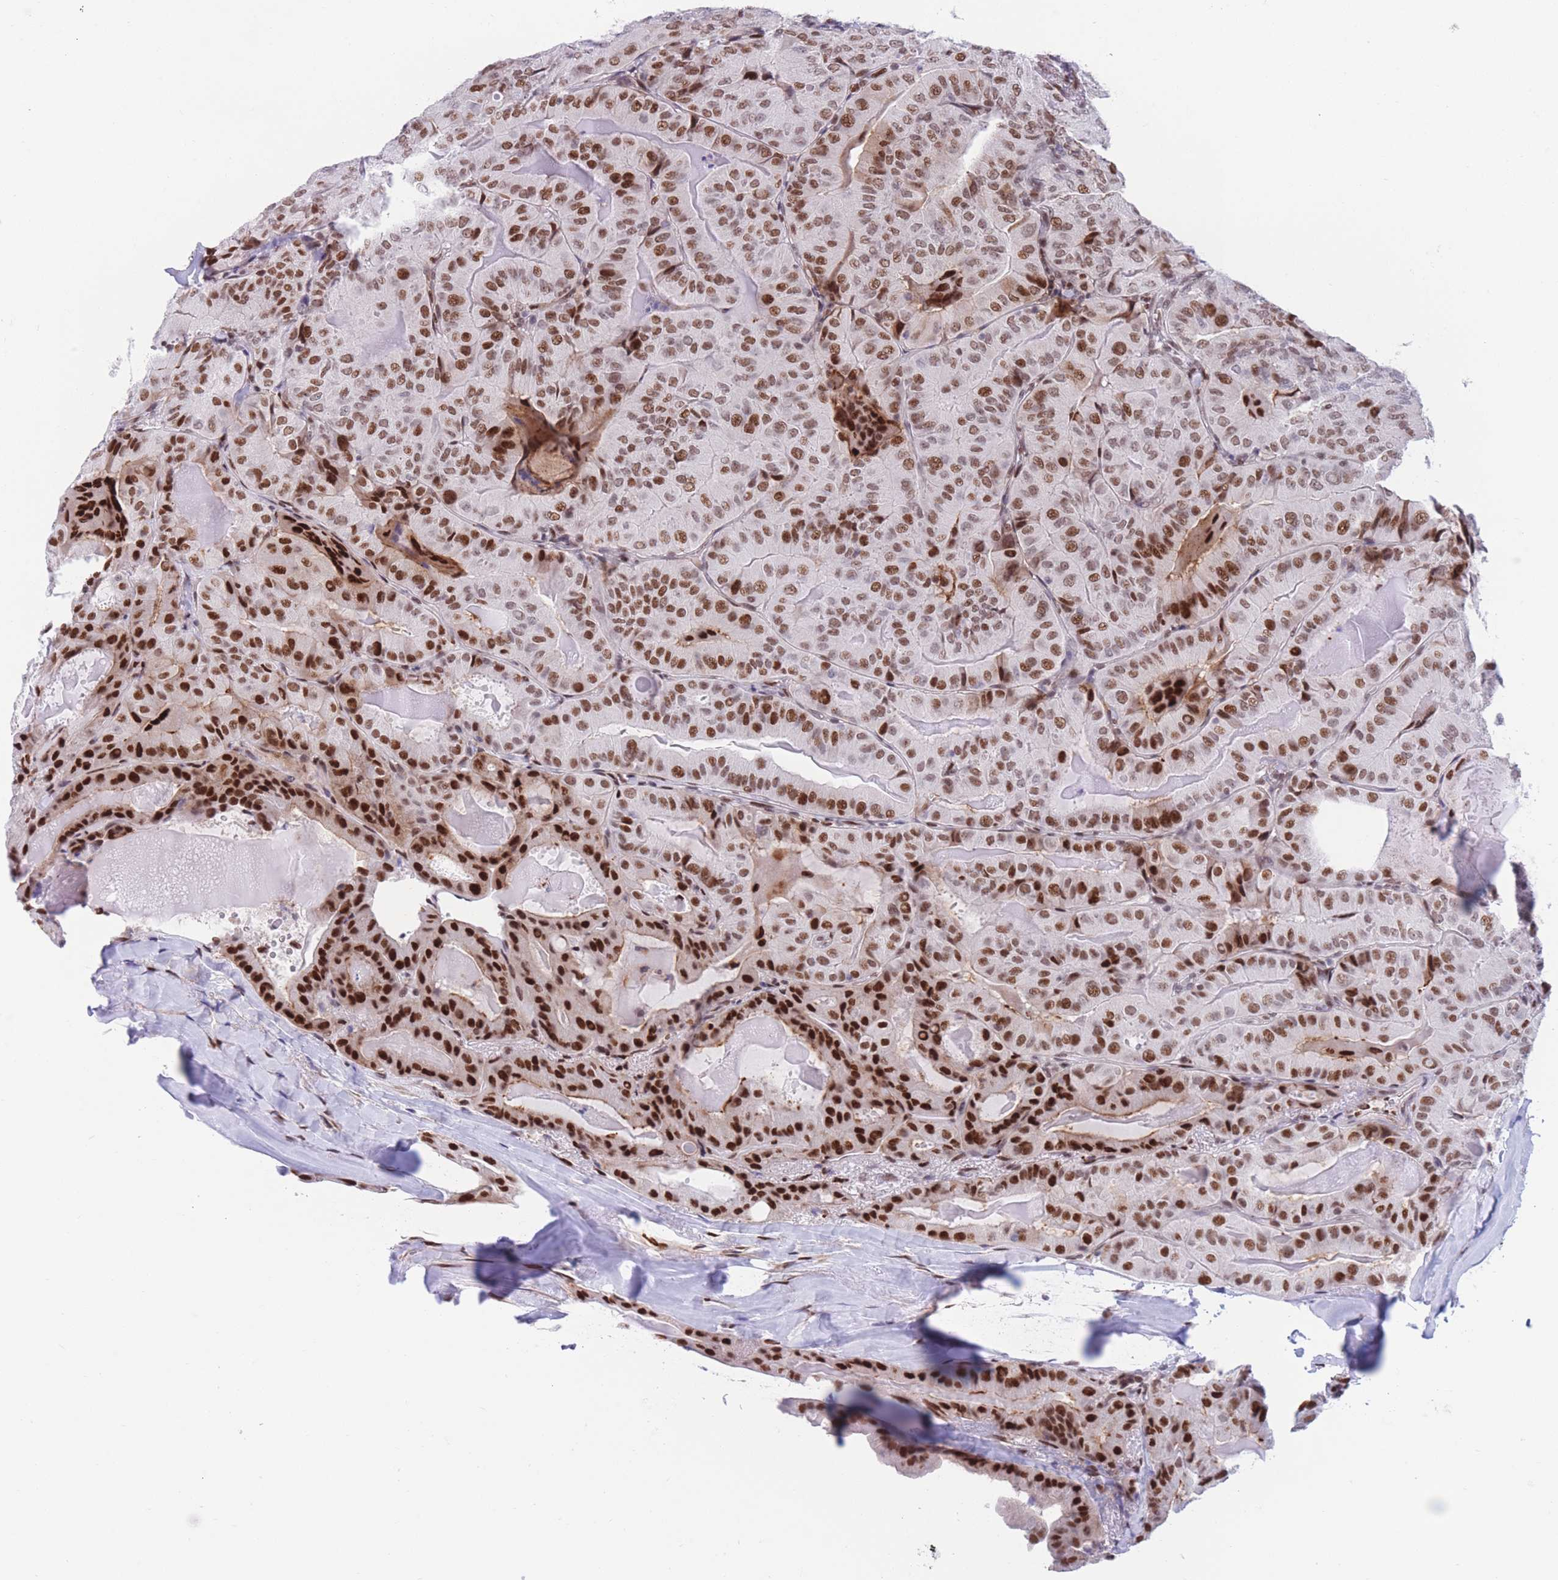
{"staining": {"intensity": "strong", "quantity": ">75%", "location": "nuclear"}, "tissue": "thyroid cancer", "cell_type": "Tumor cells", "image_type": "cancer", "snomed": [{"axis": "morphology", "description": "Papillary adenocarcinoma, NOS"}, {"axis": "topography", "description": "Thyroid gland"}], "caption": "Human thyroid cancer stained with a protein marker demonstrates strong staining in tumor cells.", "gene": "DNAJC3", "patient": {"sex": "female", "age": 68}}